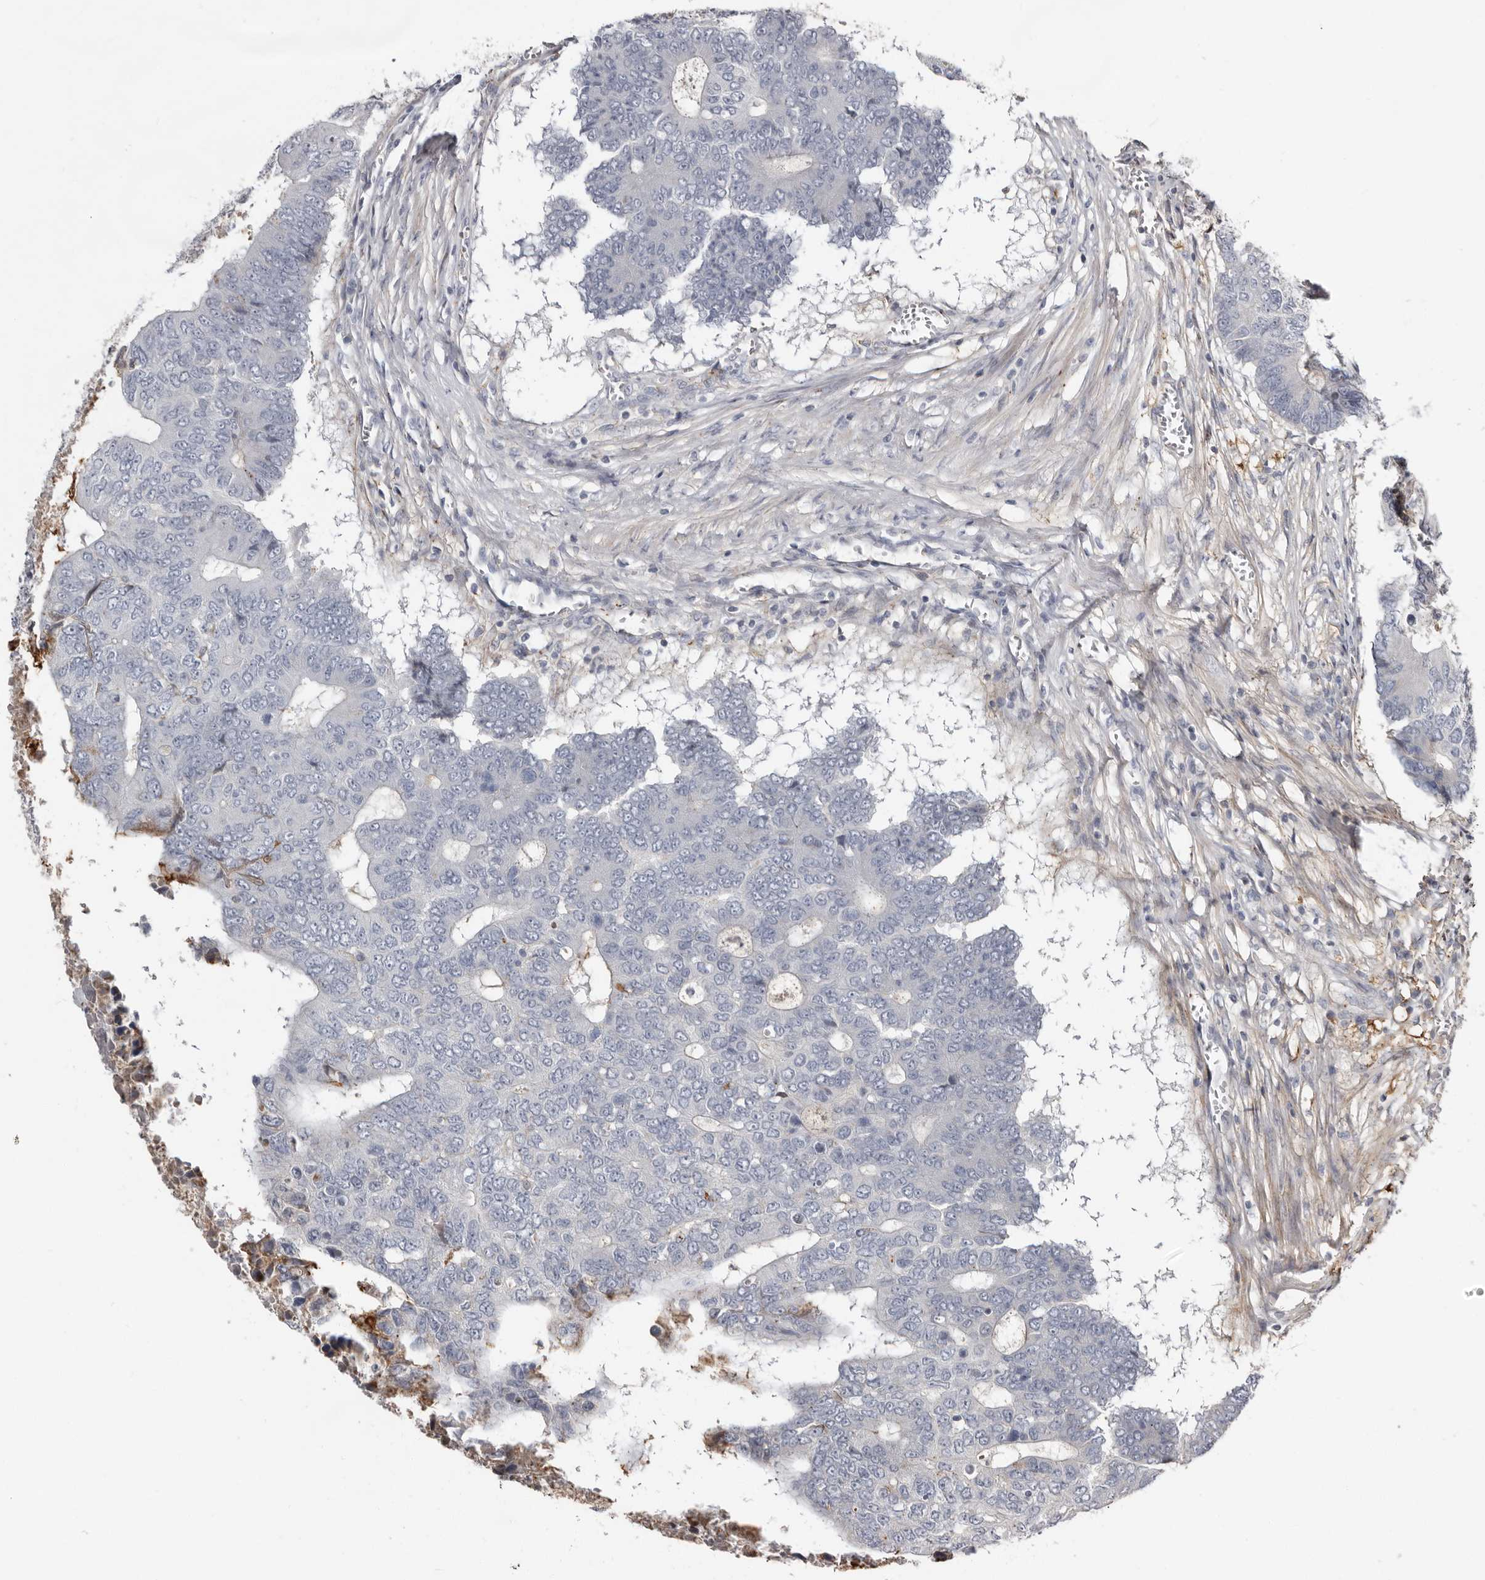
{"staining": {"intensity": "negative", "quantity": "none", "location": "none"}, "tissue": "colorectal cancer", "cell_type": "Tumor cells", "image_type": "cancer", "snomed": [{"axis": "morphology", "description": "Adenocarcinoma, NOS"}, {"axis": "topography", "description": "Colon"}], "caption": "An image of colorectal cancer stained for a protein displays no brown staining in tumor cells.", "gene": "KIF26B", "patient": {"sex": "male", "age": 87}}